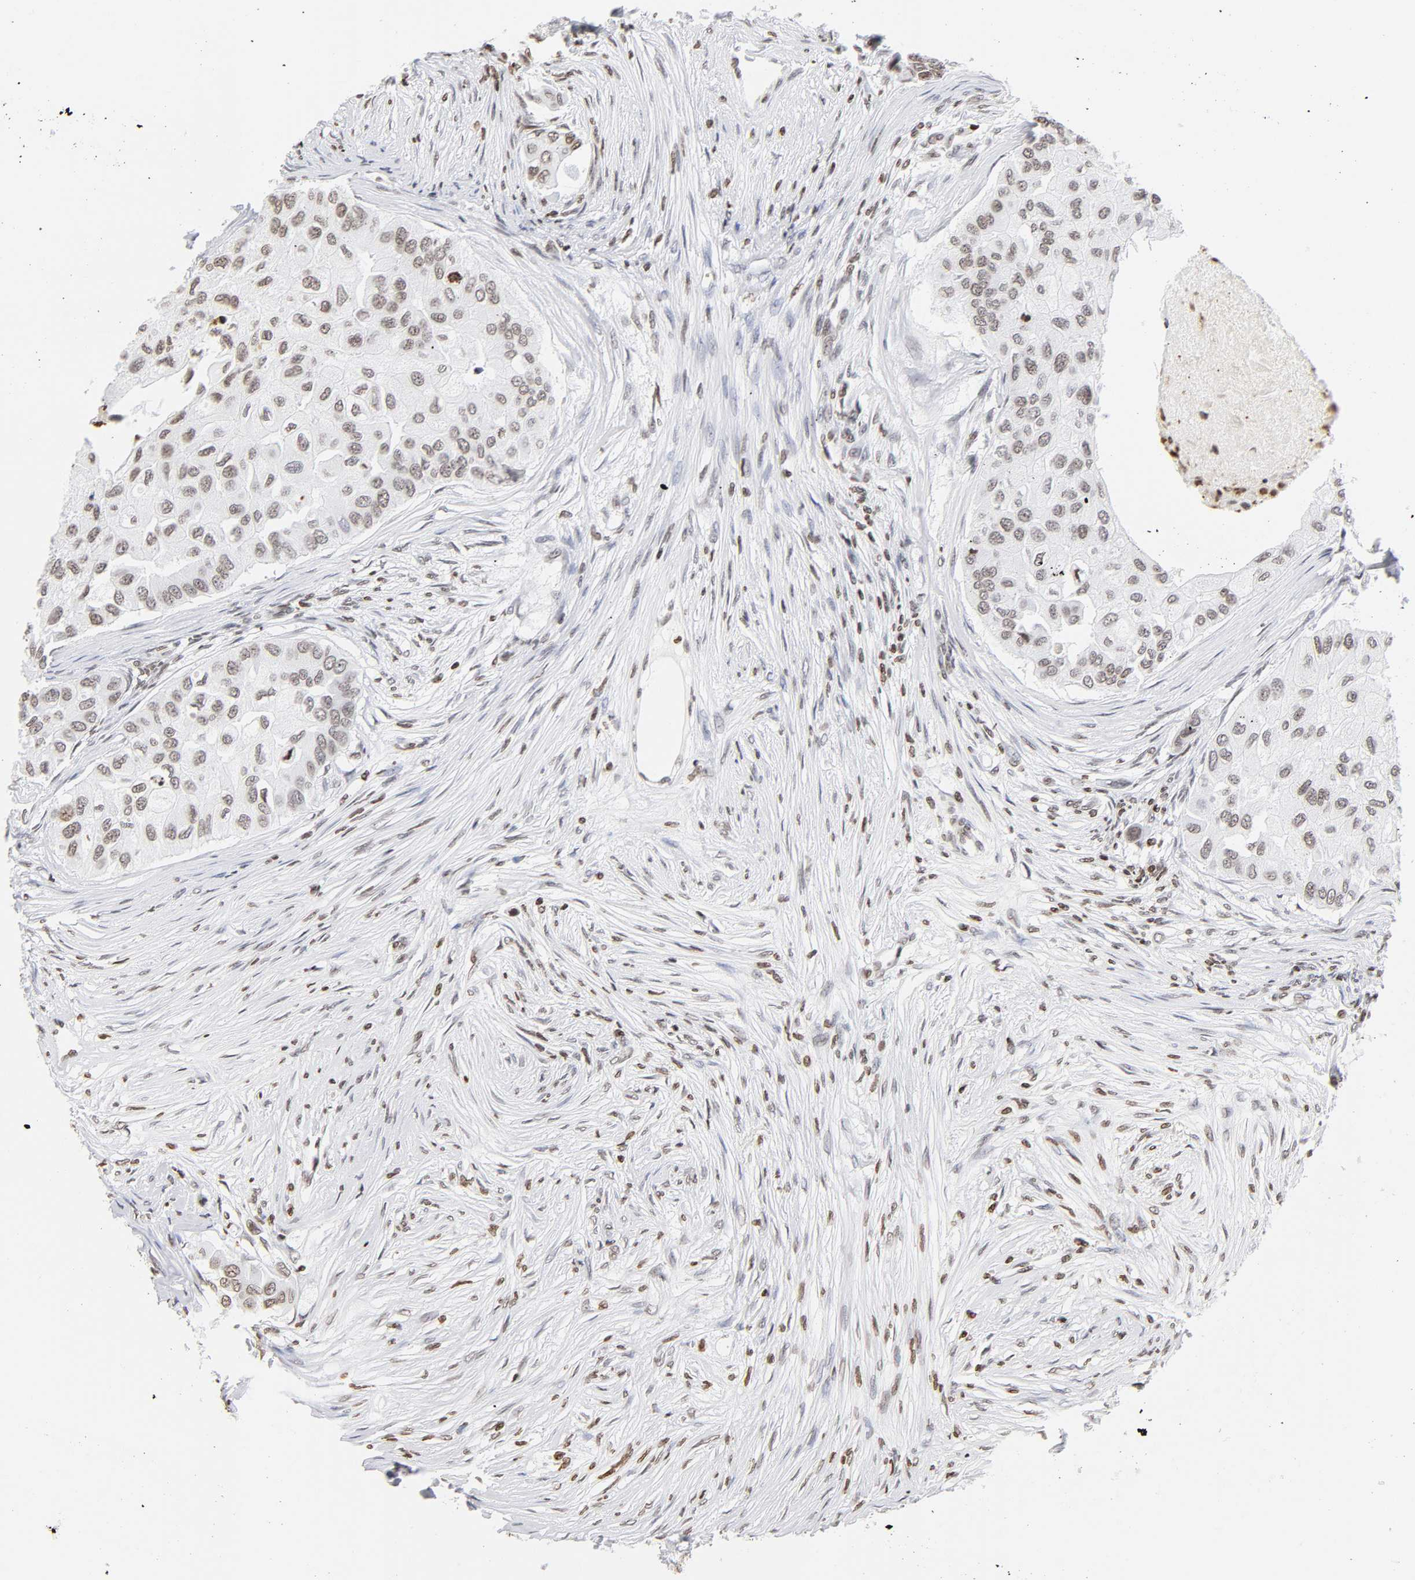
{"staining": {"intensity": "weak", "quantity": ">75%", "location": "nuclear"}, "tissue": "breast cancer", "cell_type": "Tumor cells", "image_type": "cancer", "snomed": [{"axis": "morphology", "description": "Normal tissue, NOS"}, {"axis": "morphology", "description": "Duct carcinoma"}, {"axis": "topography", "description": "Breast"}], "caption": "Immunohistochemistry (DAB (3,3'-diaminobenzidine)) staining of breast invasive ductal carcinoma reveals weak nuclear protein positivity in about >75% of tumor cells.", "gene": "H2AC12", "patient": {"sex": "female", "age": 49}}